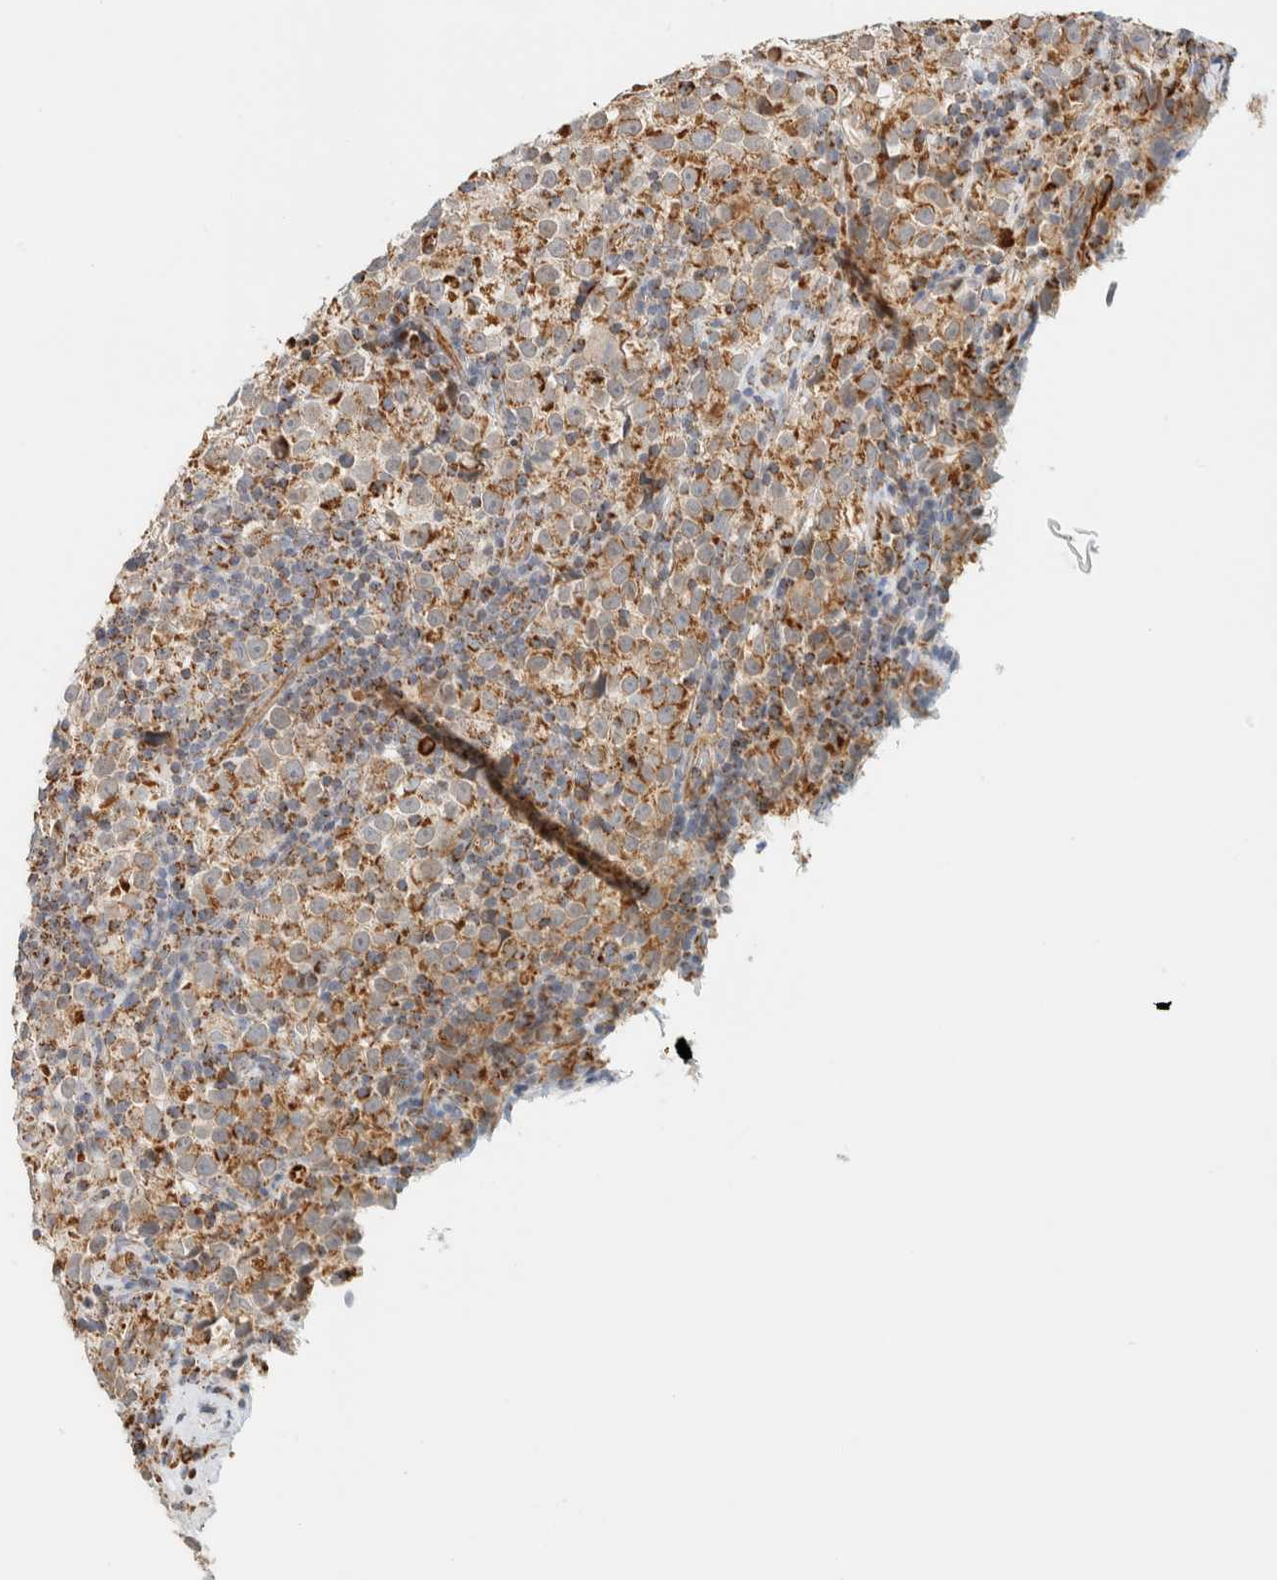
{"staining": {"intensity": "moderate", "quantity": ">75%", "location": "cytoplasmic/membranous"}, "tissue": "testis cancer", "cell_type": "Tumor cells", "image_type": "cancer", "snomed": [{"axis": "morphology", "description": "Normal tissue, NOS"}, {"axis": "morphology", "description": "Seminoma, NOS"}, {"axis": "topography", "description": "Testis"}], "caption": "There is medium levels of moderate cytoplasmic/membranous staining in tumor cells of seminoma (testis), as demonstrated by immunohistochemical staining (brown color).", "gene": "KIFAP3", "patient": {"sex": "male", "age": 43}}